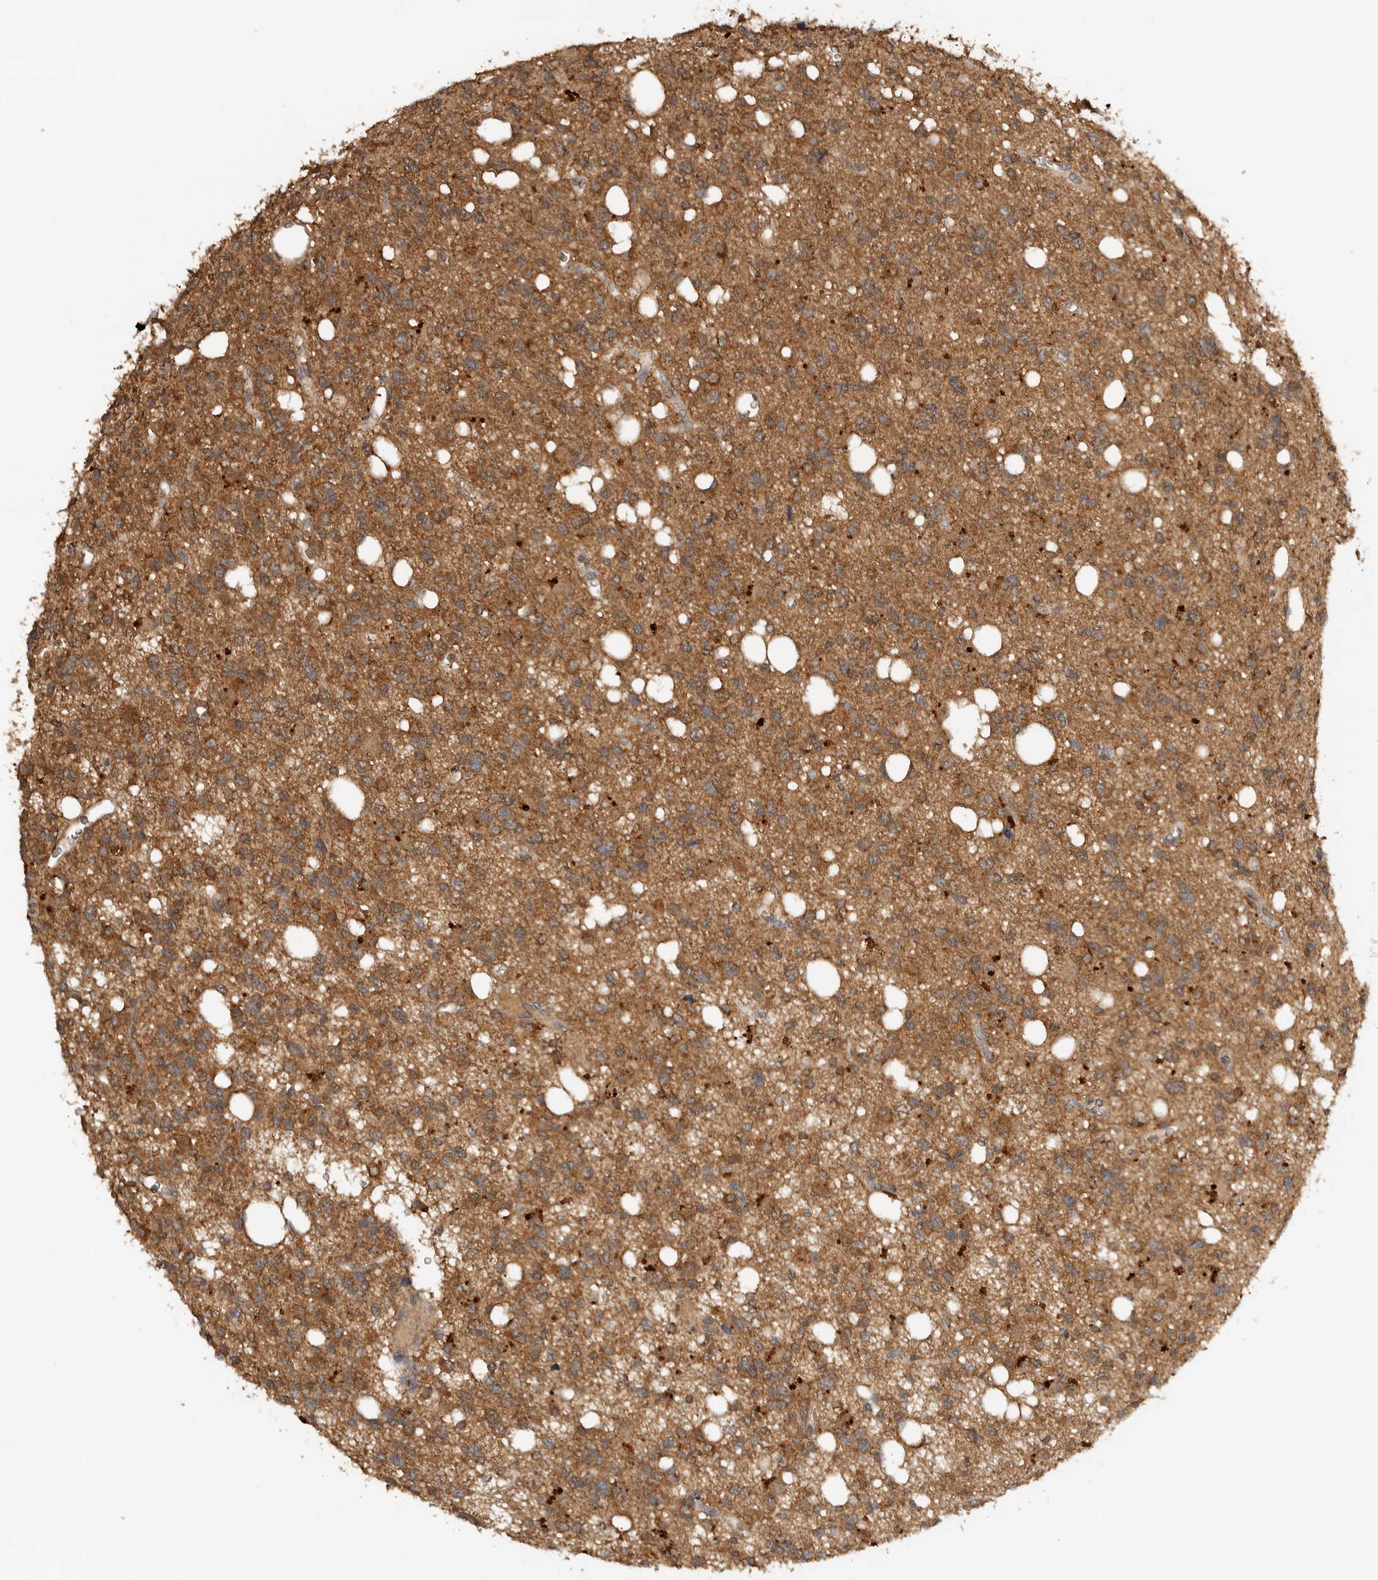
{"staining": {"intensity": "moderate", "quantity": ">75%", "location": "cytoplasmic/membranous"}, "tissue": "glioma", "cell_type": "Tumor cells", "image_type": "cancer", "snomed": [{"axis": "morphology", "description": "Glioma, malignant, High grade"}, {"axis": "topography", "description": "Brain"}], "caption": "Immunohistochemical staining of human glioma reveals medium levels of moderate cytoplasmic/membranous expression in approximately >75% of tumor cells. Nuclei are stained in blue.", "gene": "ICOSLG", "patient": {"sex": "female", "age": 62}}